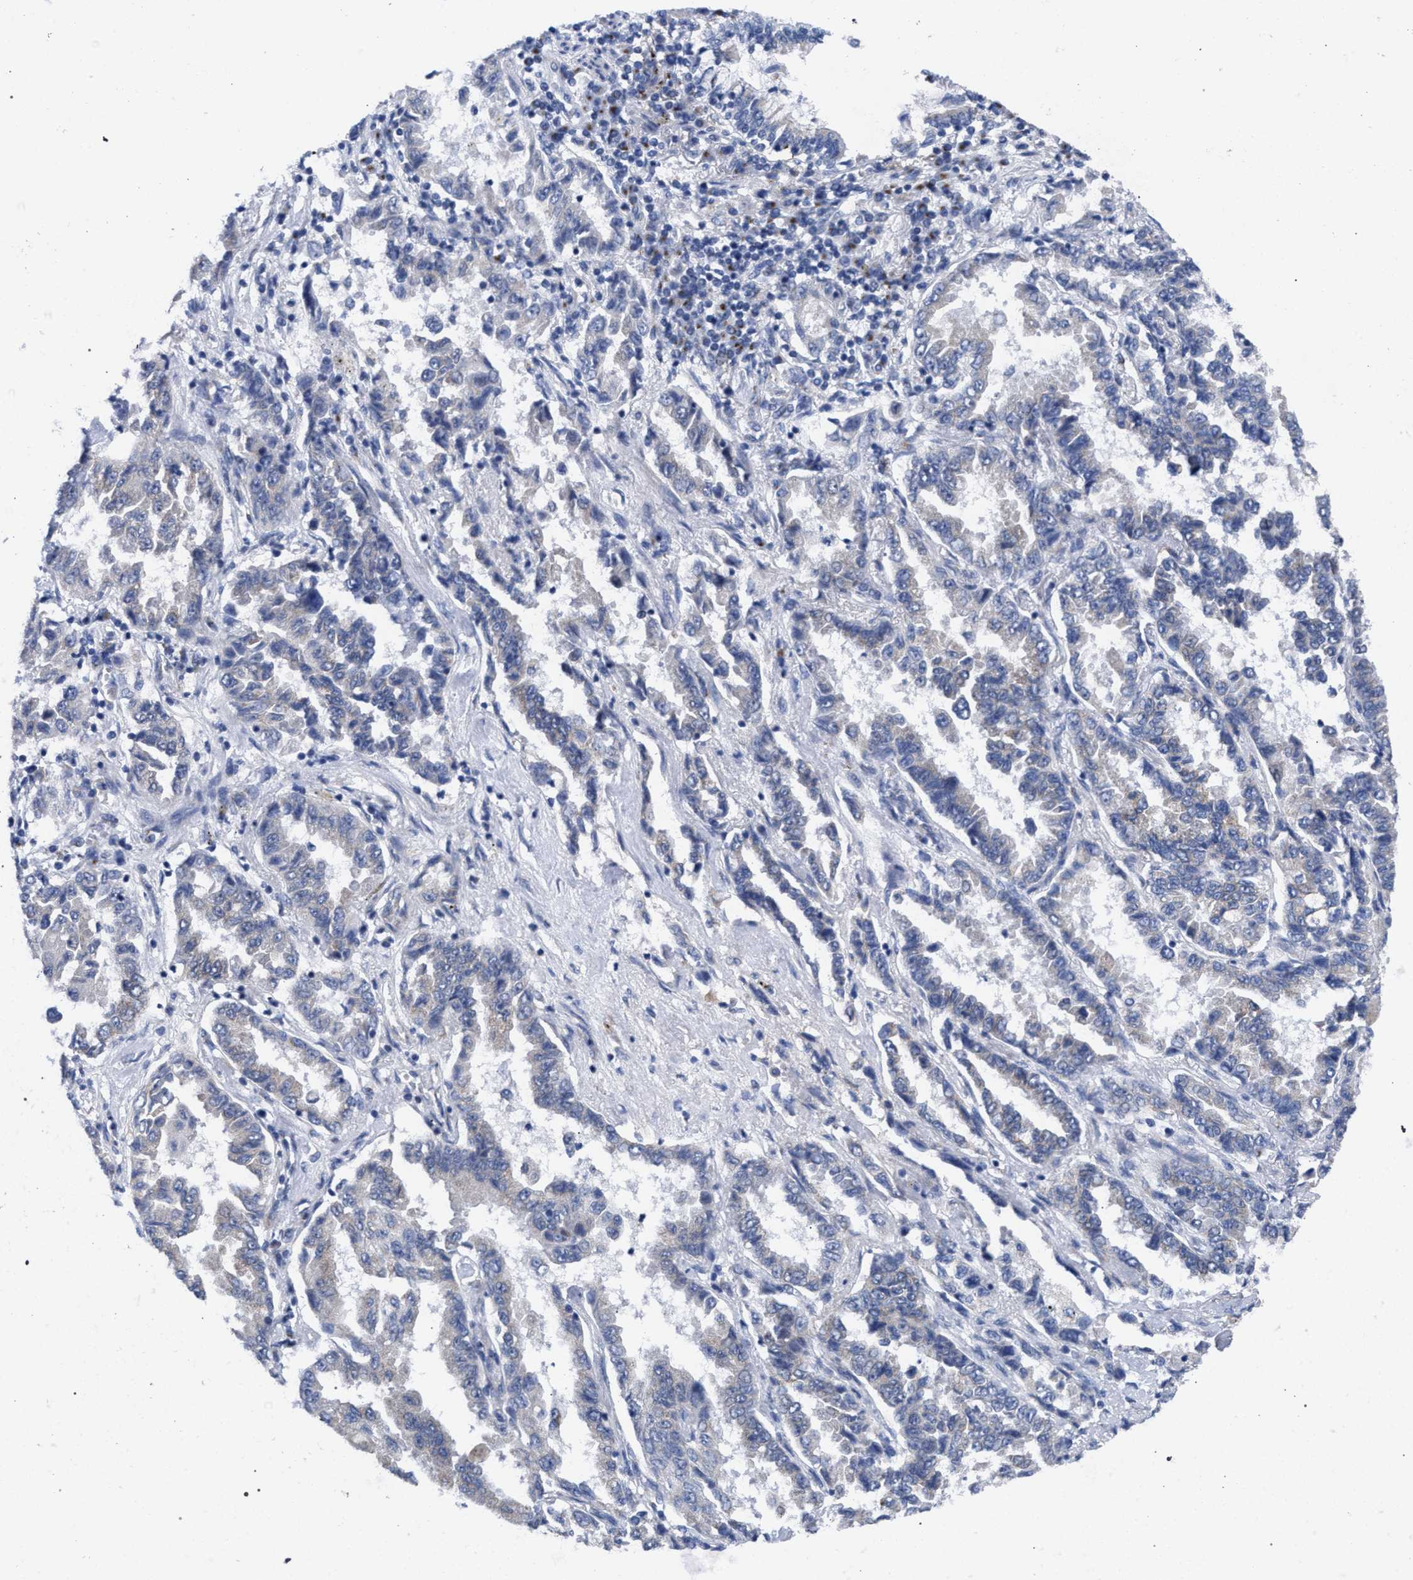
{"staining": {"intensity": "negative", "quantity": "none", "location": "none"}, "tissue": "lung cancer", "cell_type": "Tumor cells", "image_type": "cancer", "snomed": [{"axis": "morphology", "description": "Adenocarcinoma, NOS"}, {"axis": "topography", "description": "Lung"}], "caption": "Tumor cells are negative for brown protein staining in lung cancer.", "gene": "GOLGA2", "patient": {"sex": "female", "age": 51}}